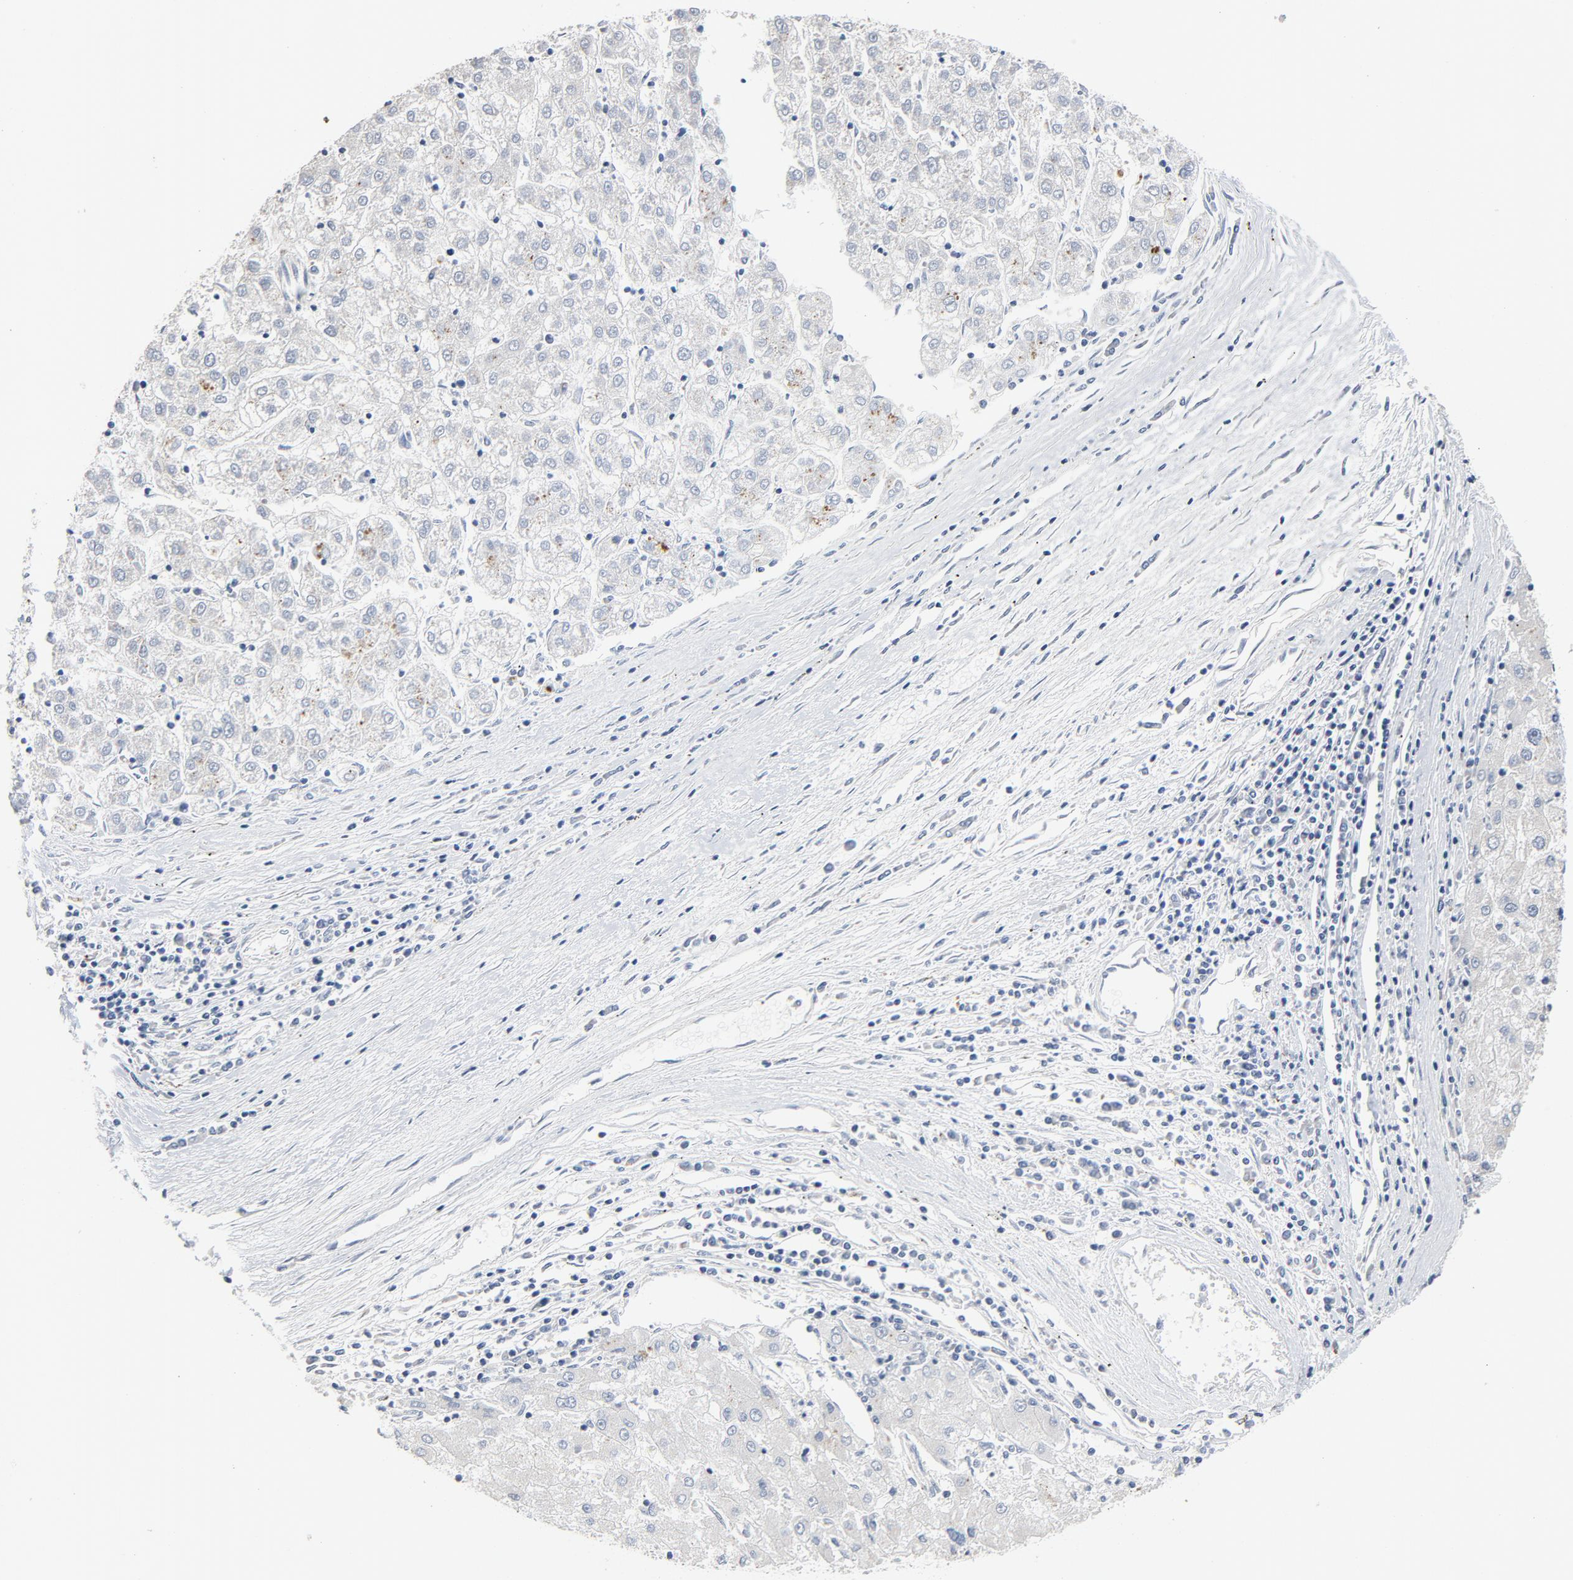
{"staining": {"intensity": "negative", "quantity": "none", "location": "none"}, "tissue": "liver cancer", "cell_type": "Tumor cells", "image_type": "cancer", "snomed": [{"axis": "morphology", "description": "Carcinoma, Hepatocellular, NOS"}, {"axis": "topography", "description": "Liver"}], "caption": "Protein analysis of liver cancer (hepatocellular carcinoma) displays no significant expression in tumor cells.", "gene": "C14orf119", "patient": {"sex": "male", "age": 72}}